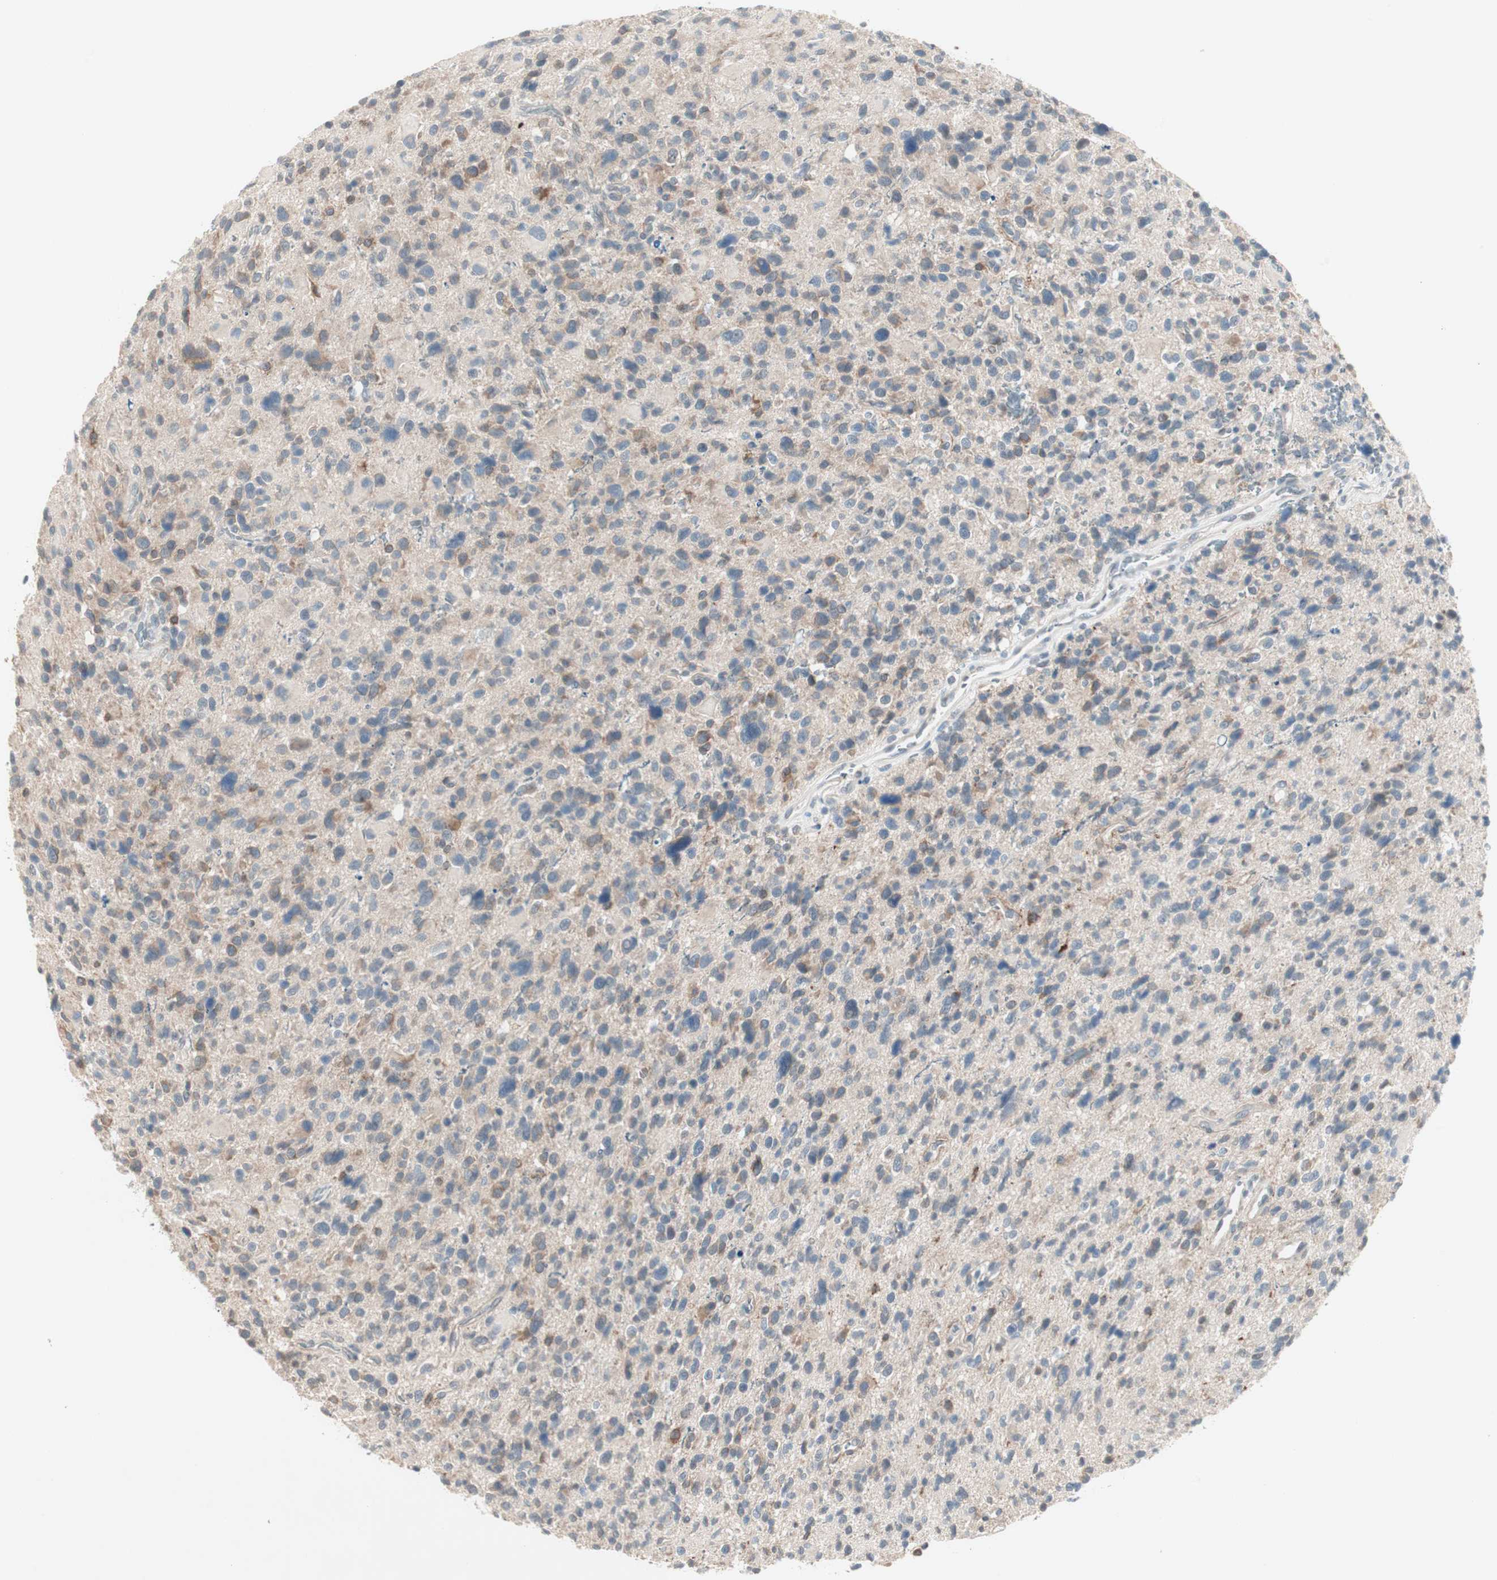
{"staining": {"intensity": "moderate", "quantity": "<25%", "location": "cytoplasmic/membranous"}, "tissue": "glioma", "cell_type": "Tumor cells", "image_type": "cancer", "snomed": [{"axis": "morphology", "description": "Glioma, malignant, High grade"}, {"axis": "topography", "description": "Brain"}], "caption": "This is a micrograph of immunohistochemistry (IHC) staining of glioma, which shows moderate staining in the cytoplasmic/membranous of tumor cells.", "gene": "ITGB4", "patient": {"sex": "male", "age": 48}}